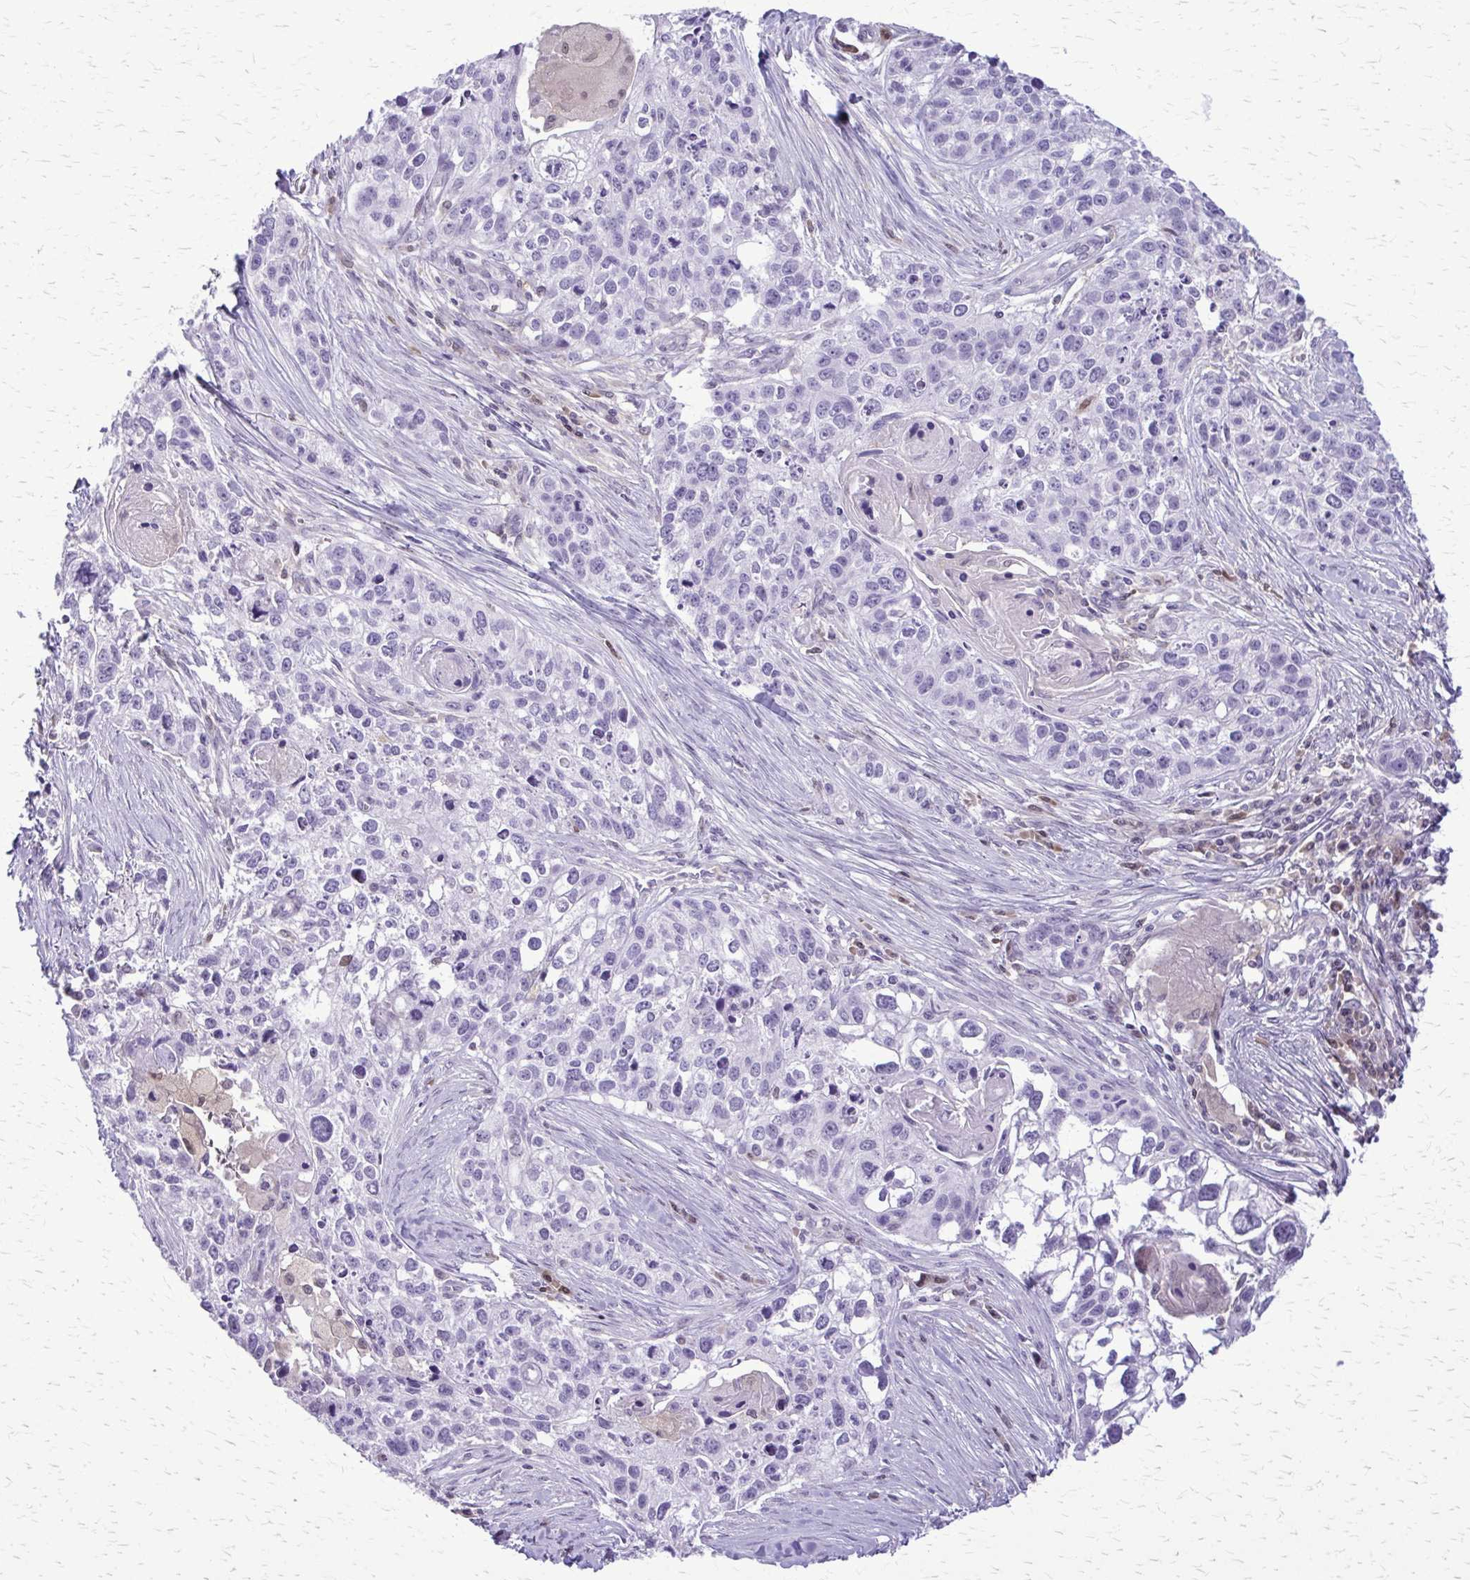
{"staining": {"intensity": "negative", "quantity": "none", "location": "none"}, "tissue": "lung cancer", "cell_type": "Tumor cells", "image_type": "cancer", "snomed": [{"axis": "morphology", "description": "Squamous cell carcinoma, NOS"}, {"axis": "topography", "description": "Lung"}], "caption": "Lung squamous cell carcinoma stained for a protein using immunohistochemistry demonstrates no expression tumor cells.", "gene": "GLRX", "patient": {"sex": "male", "age": 74}}